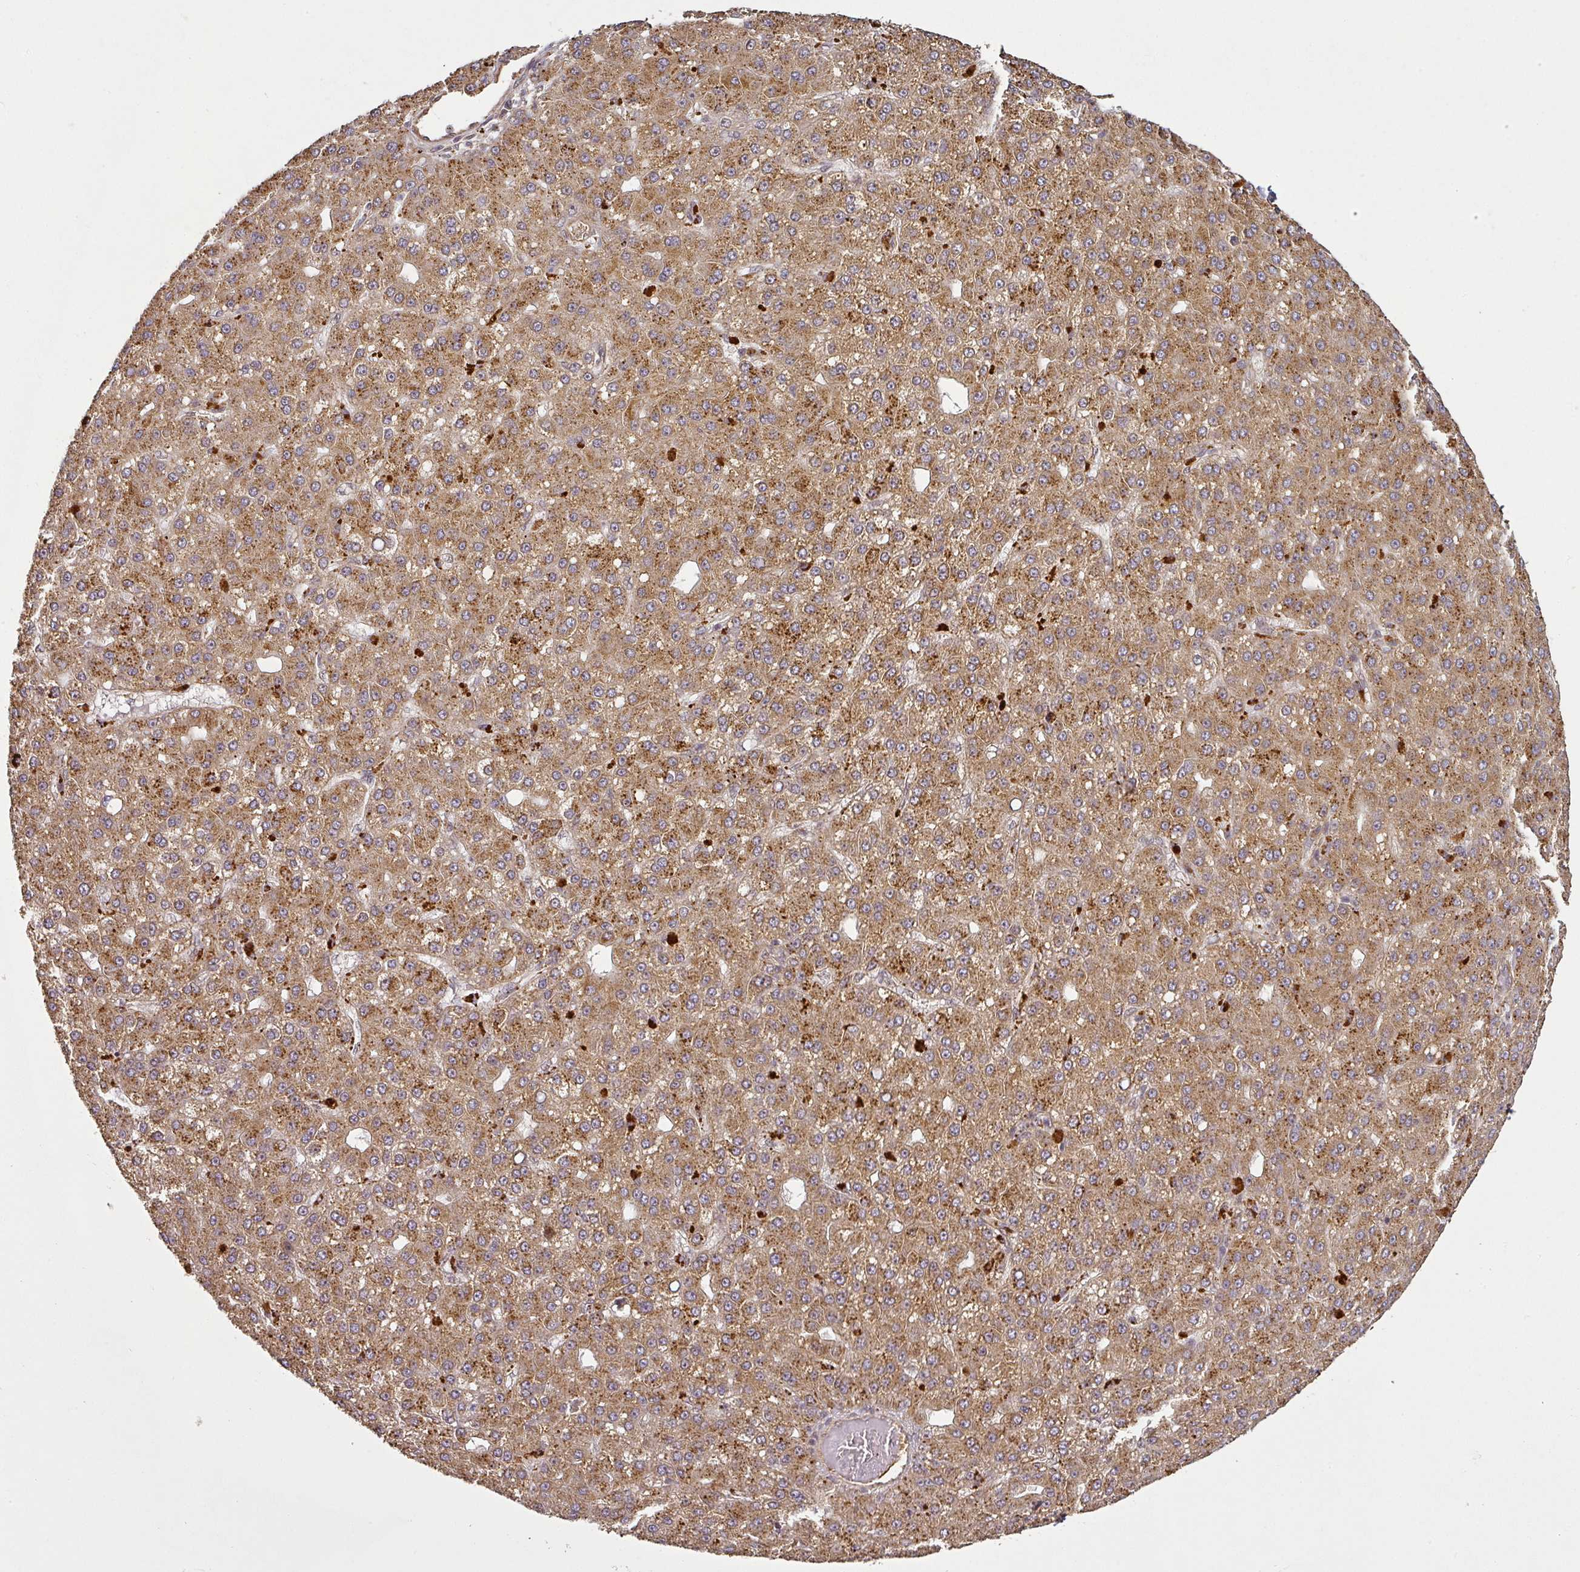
{"staining": {"intensity": "moderate", "quantity": ">75%", "location": "cytoplasmic/membranous"}, "tissue": "liver cancer", "cell_type": "Tumor cells", "image_type": "cancer", "snomed": [{"axis": "morphology", "description": "Carcinoma, Hepatocellular, NOS"}, {"axis": "topography", "description": "Liver"}], "caption": "A brown stain highlights moderate cytoplasmic/membranous staining of a protein in liver cancer (hepatocellular carcinoma) tumor cells.", "gene": "DIMT1", "patient": {"sex": "male", "age": 67}}